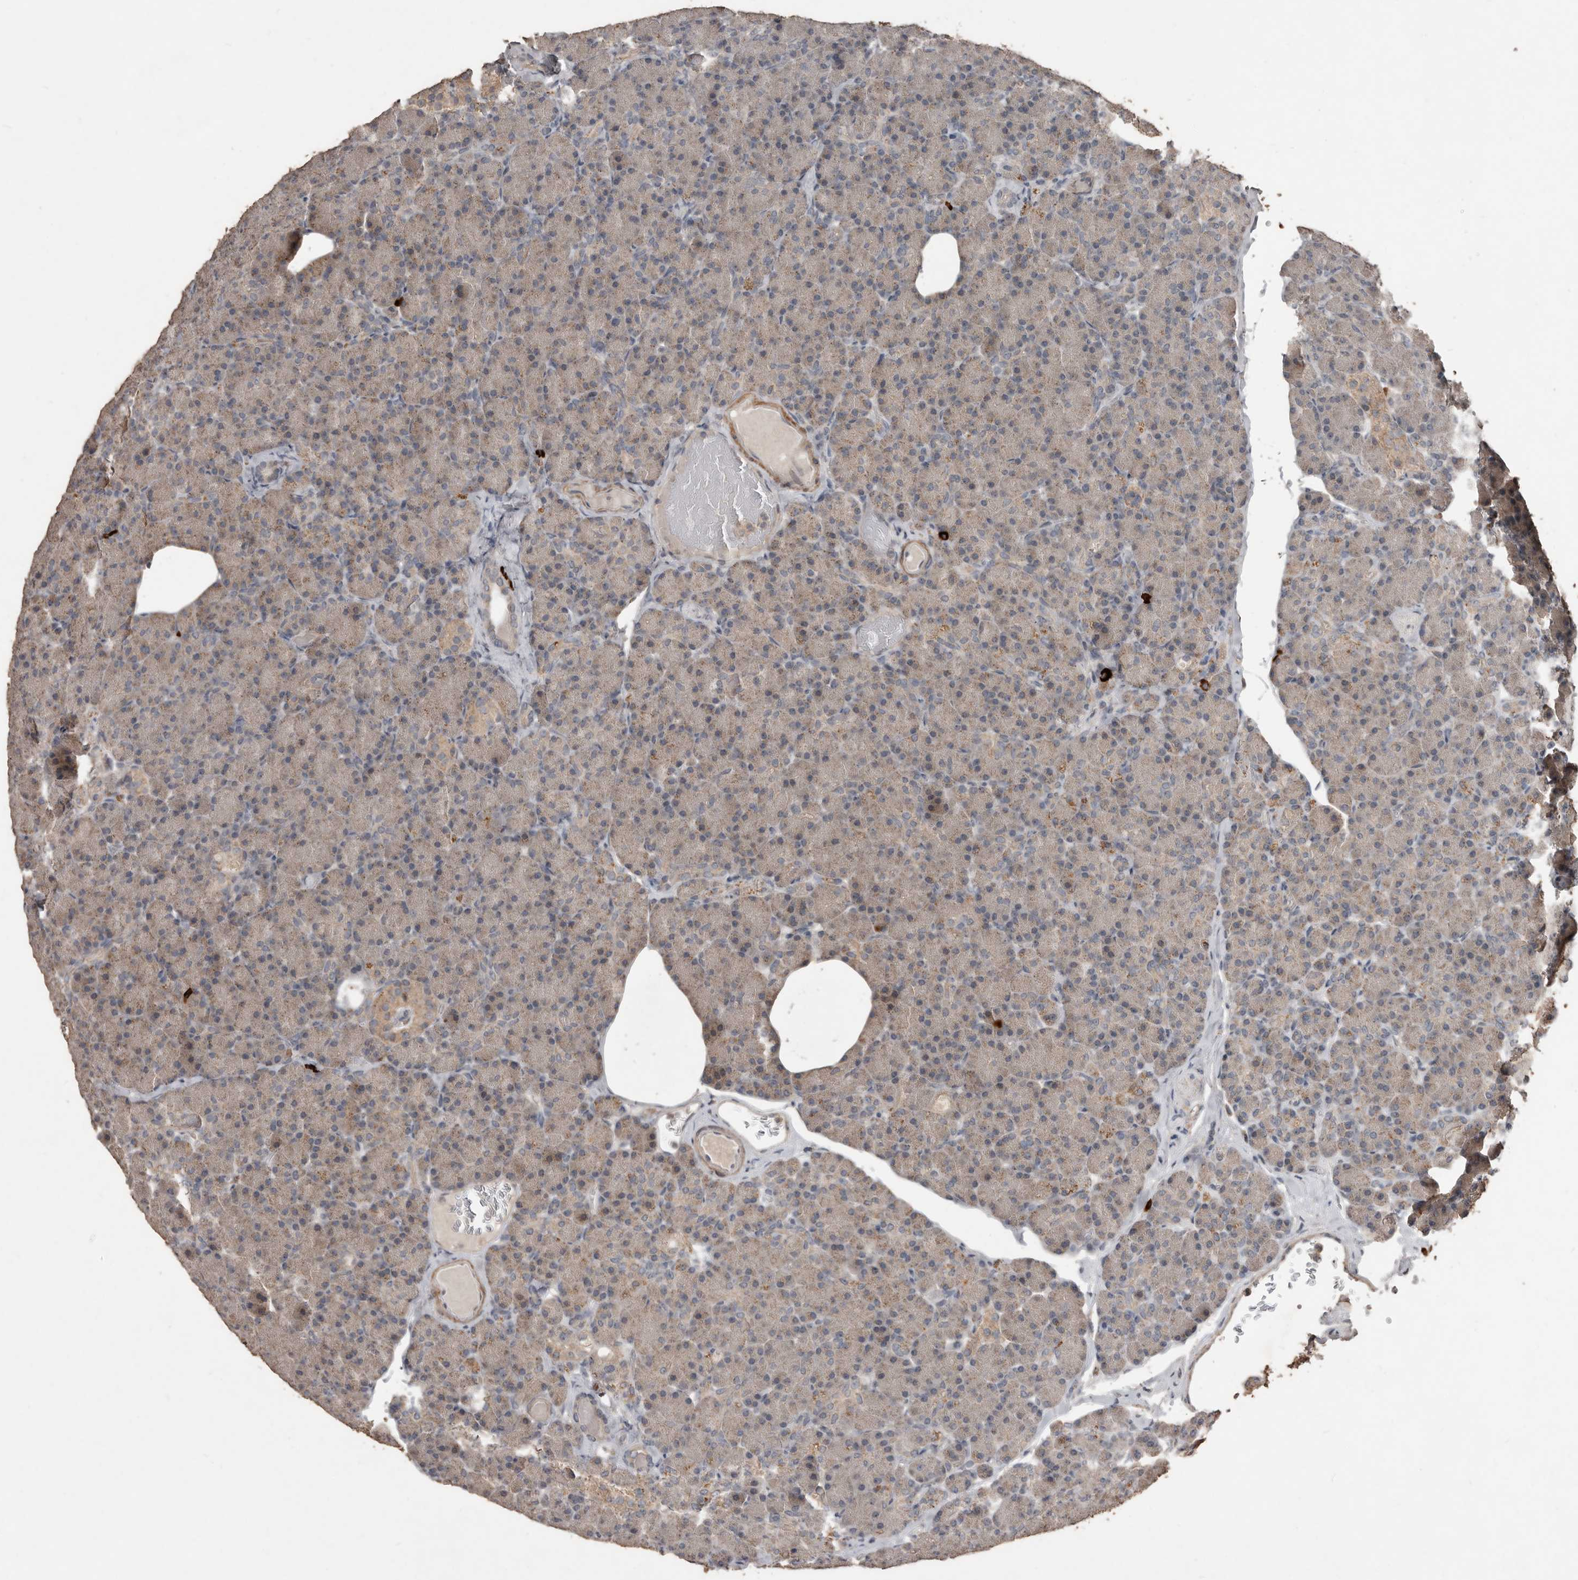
{"staining": {"intensity": "weak", "quantity": ">75%", "location": "cytoplasmic/membranous"}, "tissue": "pancreas", "cell_type": "Exocrine glandular cells", "image_type": "normal", "snomed": [{"axis": "morphology", "description": "Normal tissue, NOS"}, {"axis": "topography", "description": "Pancreas"}], "caption": "Human pancreas stained for a protein (brown) reveals weak cytoplasmic/membranous positive positivity in approximately >75% of exocrine glandular cells.", "gene": "BAMBI", "patient": {"sex": "female", "age": 43}}